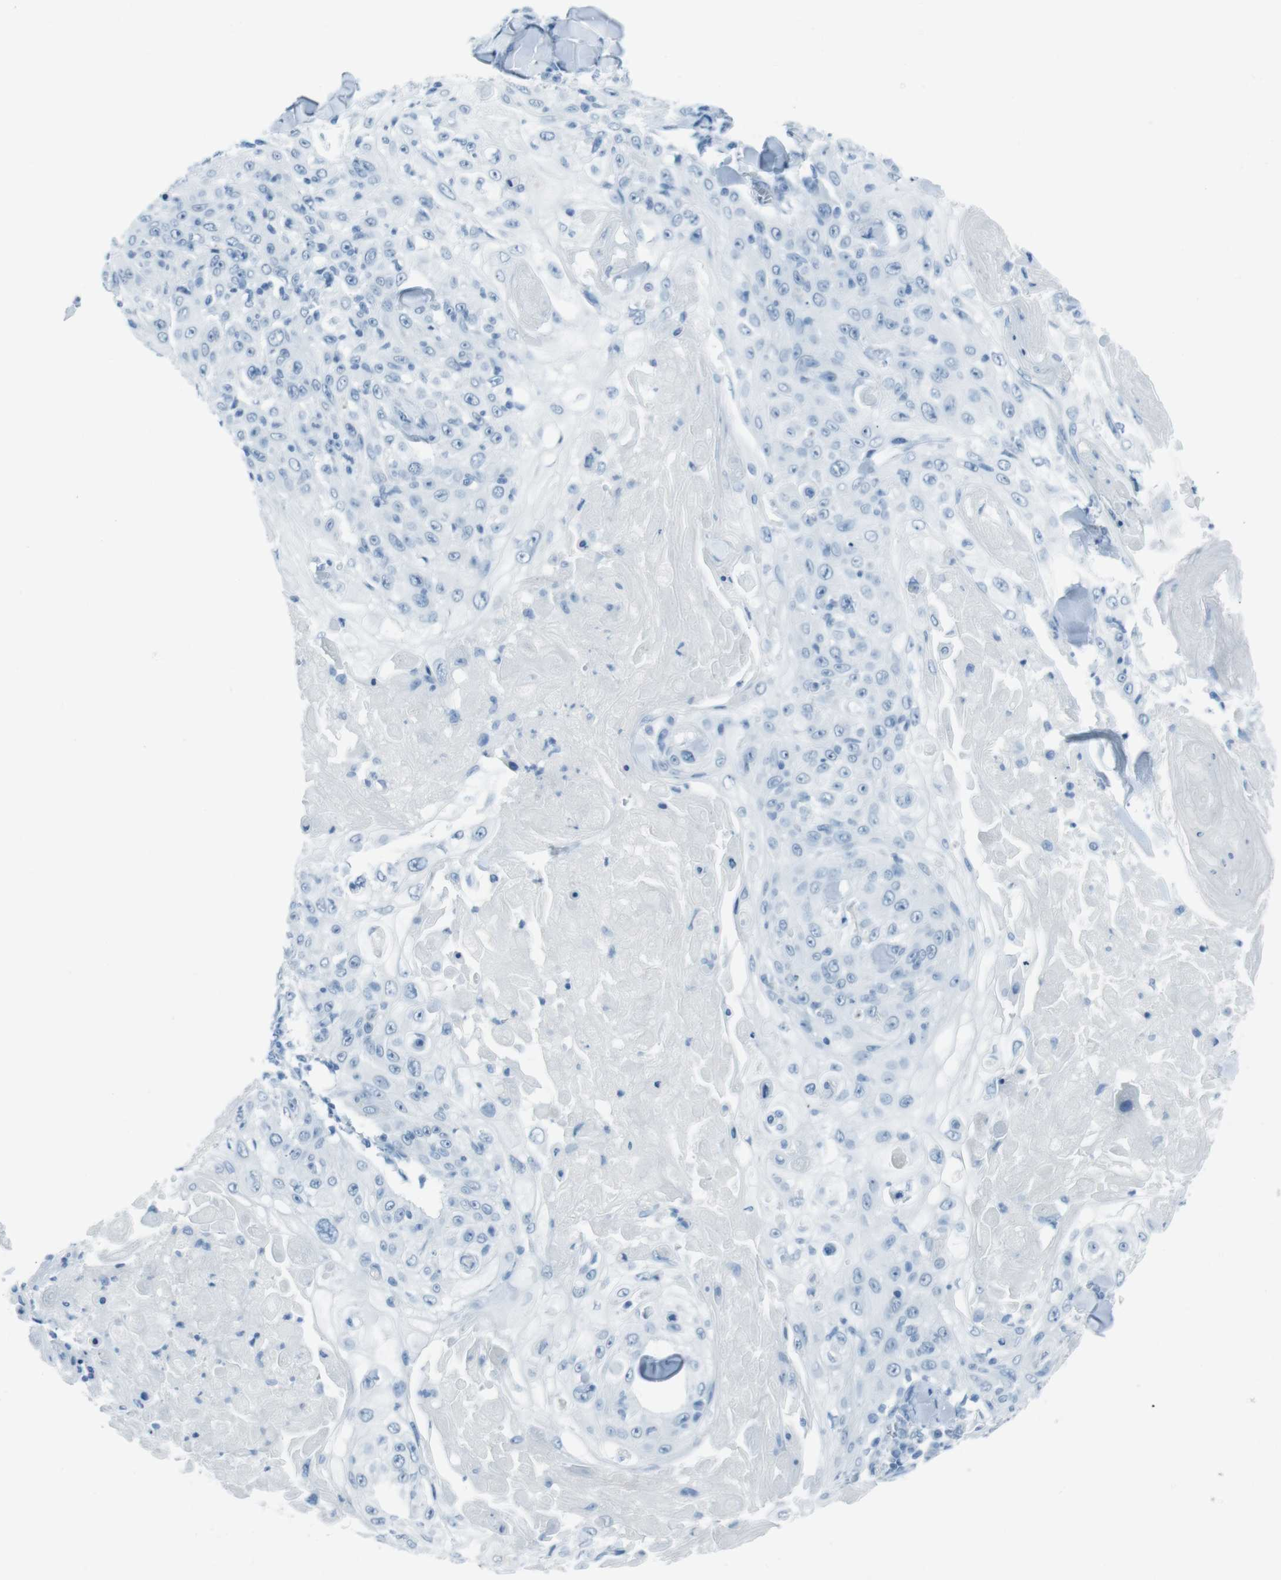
{"staining": {"intensity": "negative", "quantity": "none", "location": "none"}, "tissue": "skin cancer", "cell_type": "Tumor cells", "image_type": "cancer", "snomed": [{"axis": "morphology", "description": "Squamous cell carcinoma, NOS"}, {"axis": "topography", "description": "Skin"}], "caption": "Immunohistochemical staining of human skin cancer (squamous cell carcinoma) exhibits no significant expression in tumor cells.", "gene": "TMEM207", "patient": {"sex": "male", "age": 86}}